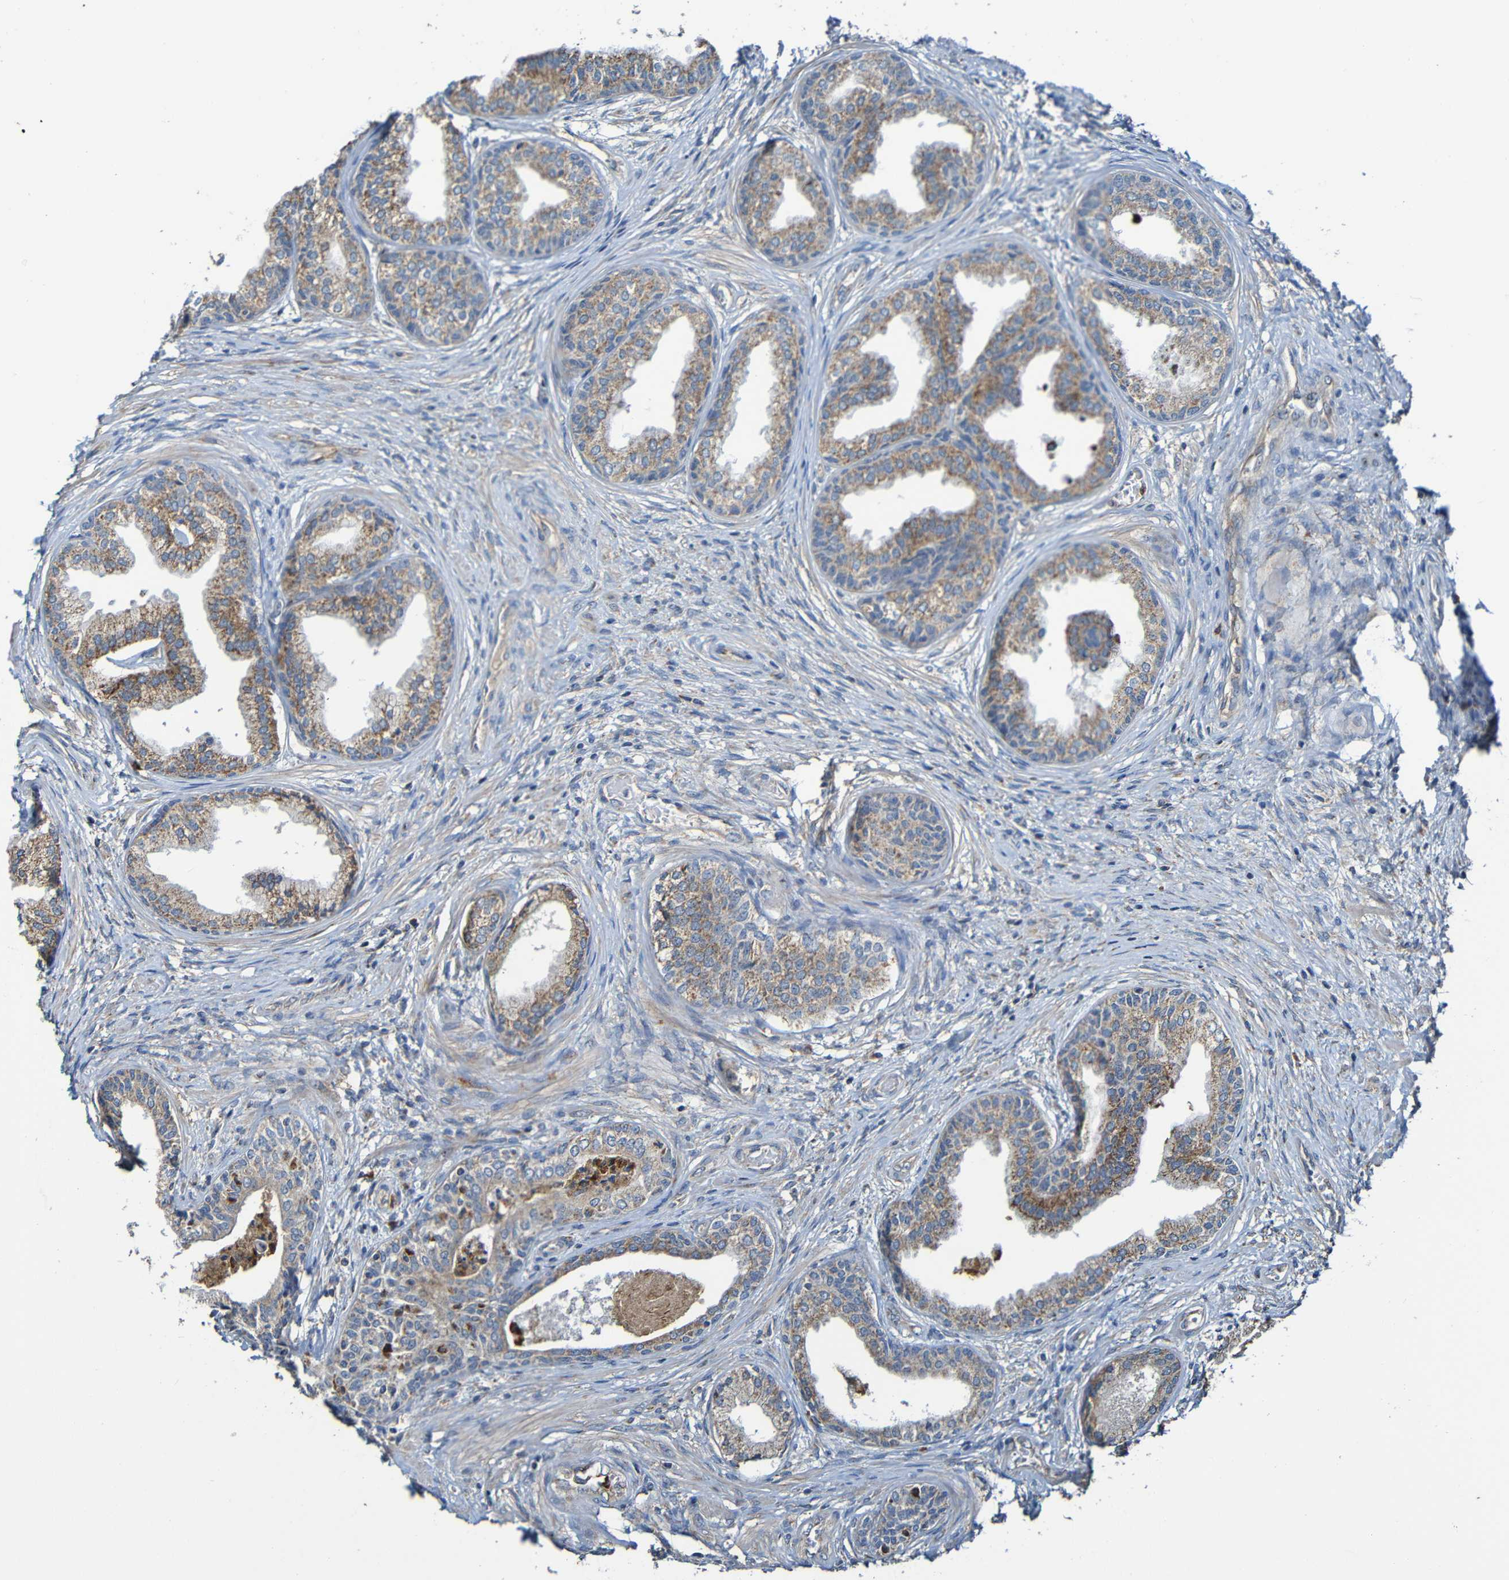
{"staining": {"intensity": "moderate", "quantity": ">75%", "location": "cytoplasmic/membranous"}, "tissue": "prostate", "cell_type": "Glandular cells", "image_type": "normal", "snomed": [{"axis": "morphology", "description": "Normal tissue, NOS"}, {"axis": "topography", "description": "Prostate"}], "caption": "Prostate stained with a brown dye demonstrates moderate cytoplasmic/membranous positive positivity in about >75% of glandular cells.", "gene": "ADAM15", "patient": {"sex": "male", "age": 76}}